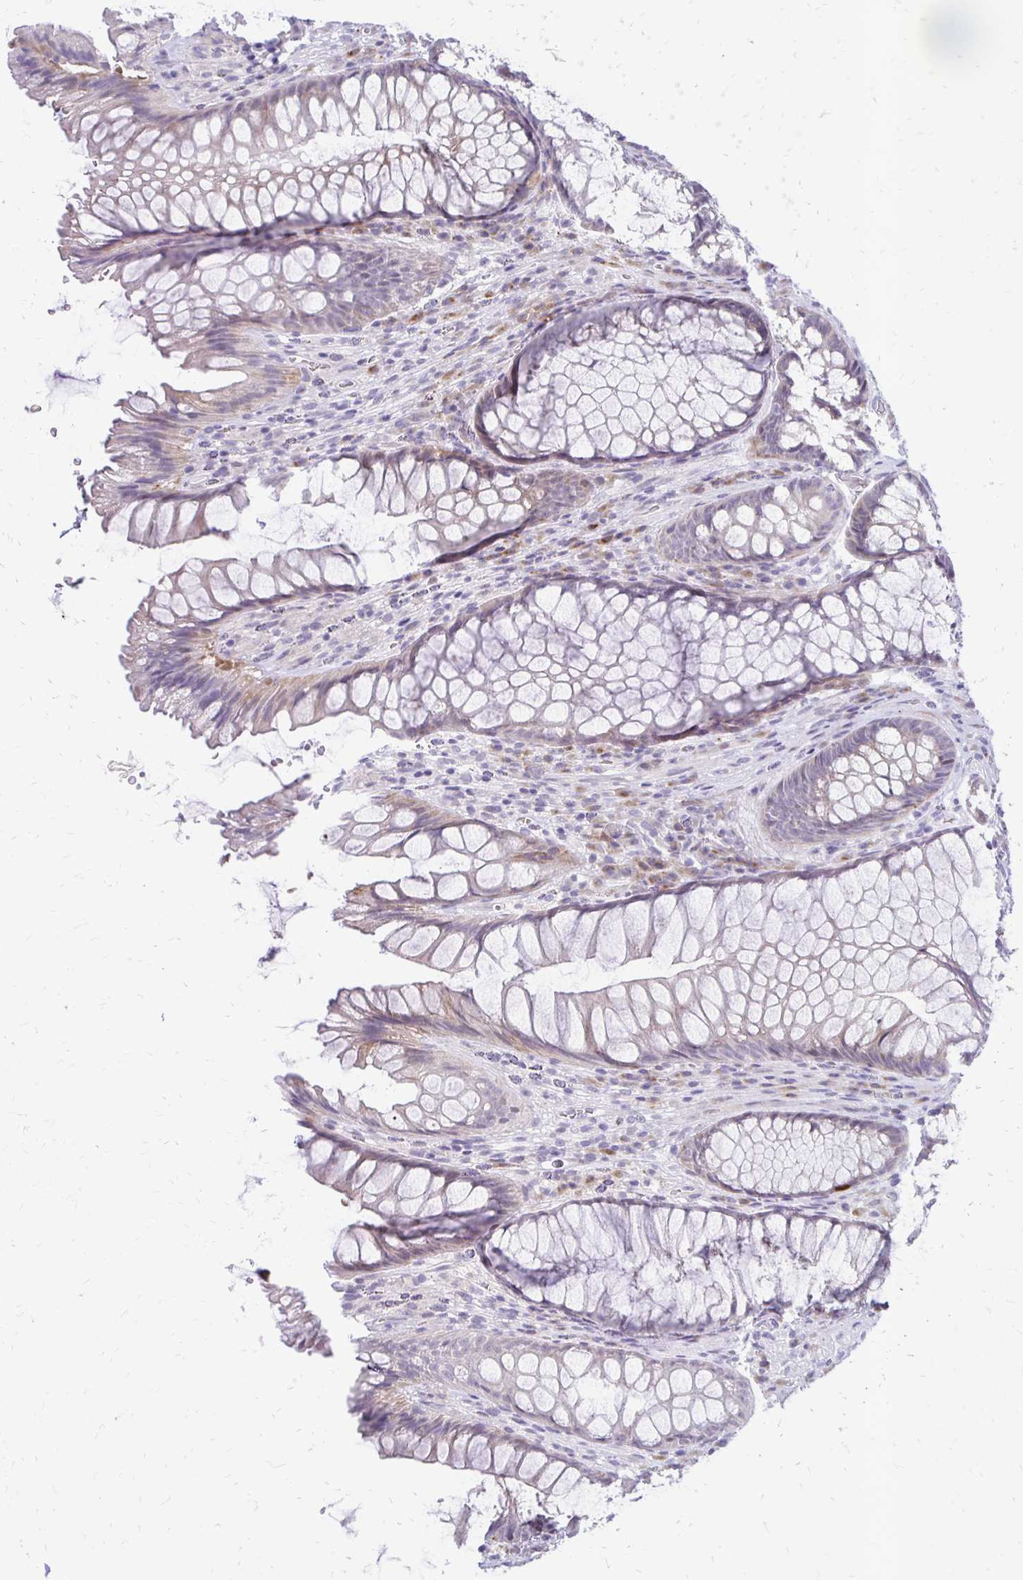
{"staining": {"intensity": "moderate", "quantity": "<25%", "location": "cytoplasmic/membranous"}, "tissue": "rectum", "cell_type": "Glandular cells", "image_type": "normal", "snomed": [{"axis": "morphology", "description": "Normal tissue, NOS"}, {"axis": "topography", "description": "Rectum"}], "caption": "DAB (3,3'-diaminobenzidine) immunohistochemical staining of normal human rectum displays moderate cytoplasmic/membranous protein staining in approximately <25% of glandular cells. (Stains: DAB (3,3'-diaminobenzidine) in brown, nuclei in blue, Microscopy: brightfield microscopy at high magnification).", "gene": "EPYC", "patient": {"sex": "male", "age": 53}}